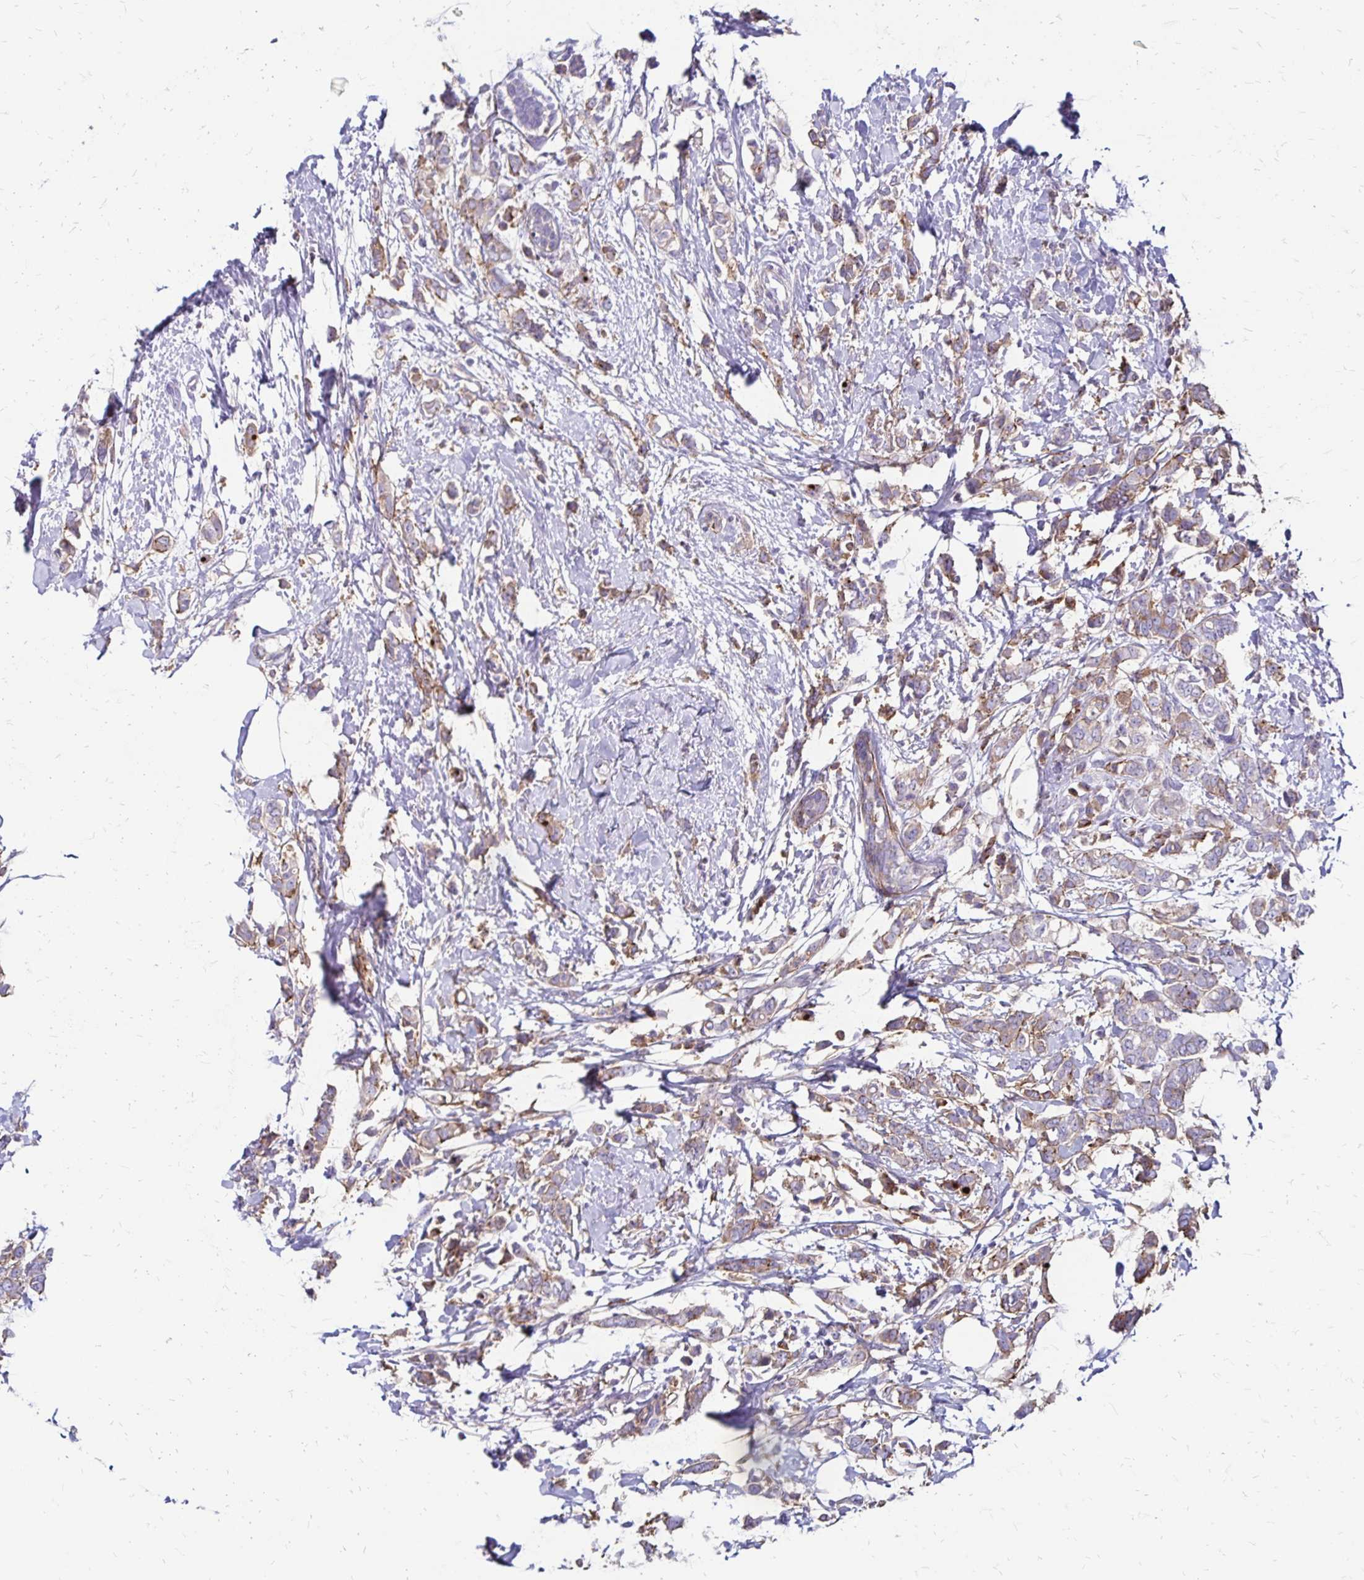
{"staining": {"intensity": "weak", "quantity": "25%-75%", "location": "cytoplasmic/membranous"}, "tissue": "breast cancer", "cell_type": "Tumor cells", "image_type": "cancer", "snomed": [{"axis": "morphology", "description": "Duct carcinoma"}, {"axis": "topography", "description": "Breast"}], "caption": "Breast invasive ductal carcinoma stained with immunohistochemistry reveals weak cytoplasmic/membranous staining in approximately 25%-75% of tumor cells.", "gene": "TNS3", "patient": {"sex": "female", "age": 40}}